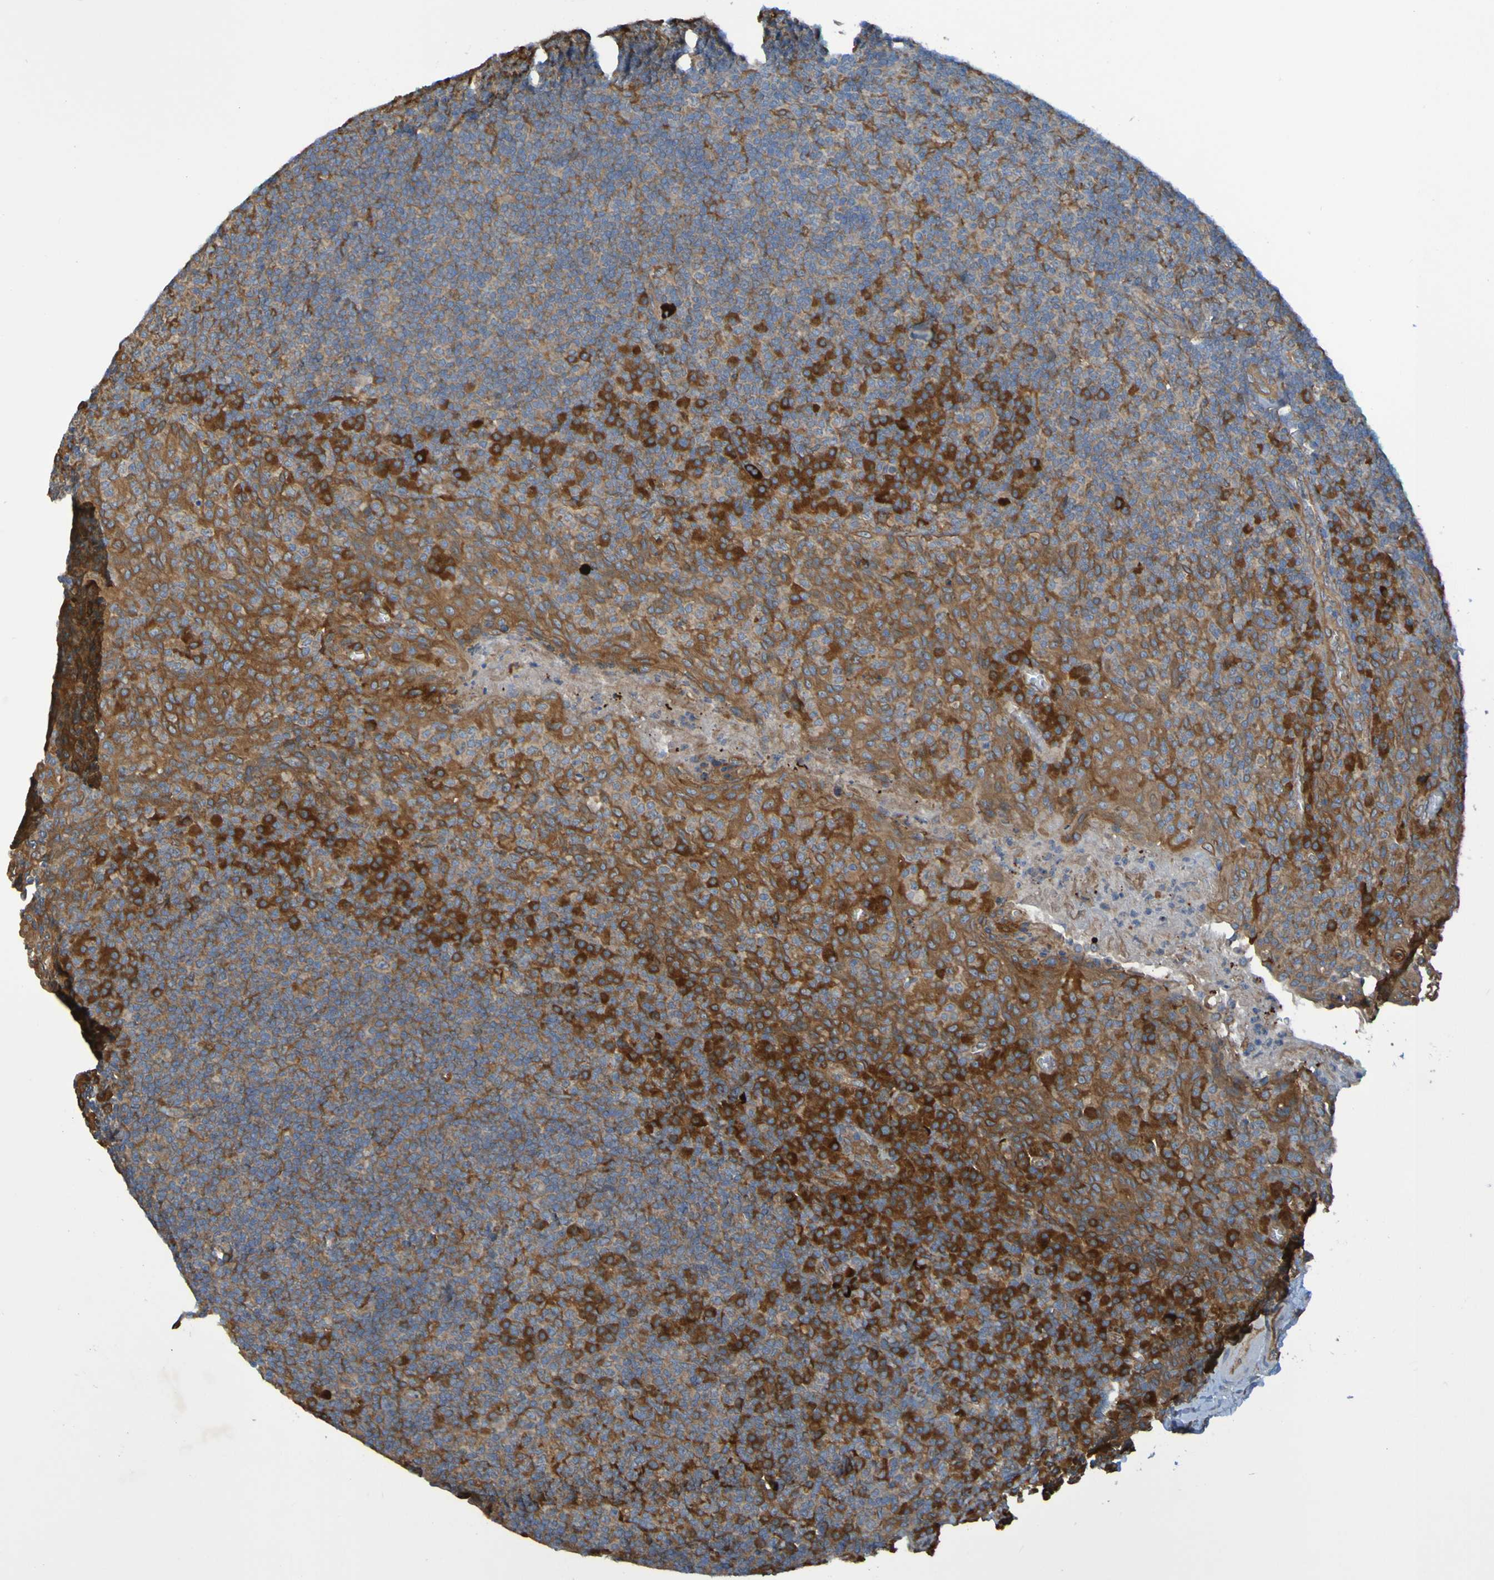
{"staining": {"intensity": "strong", "quantity": "25%-75%", "location": "cytoplasmic/membranous"}, "tissue": "tonsil", "cell_type": "Germinal center cells", "image_type": "normal", "snomed": [{"axis": "morphology", "description": "Normal tissue, NOS"}, {"axis": "topography", "description": "Tonsil"}], "caption": "Unremarkable tonsil reveals strong cytoplasmic/membranous positivity in approximately 25%-75% of germinal center cells, visualized by immunohistochemistry.", "gene": "DNAJC4", "patient": {"sex": "male", "age": 17}}